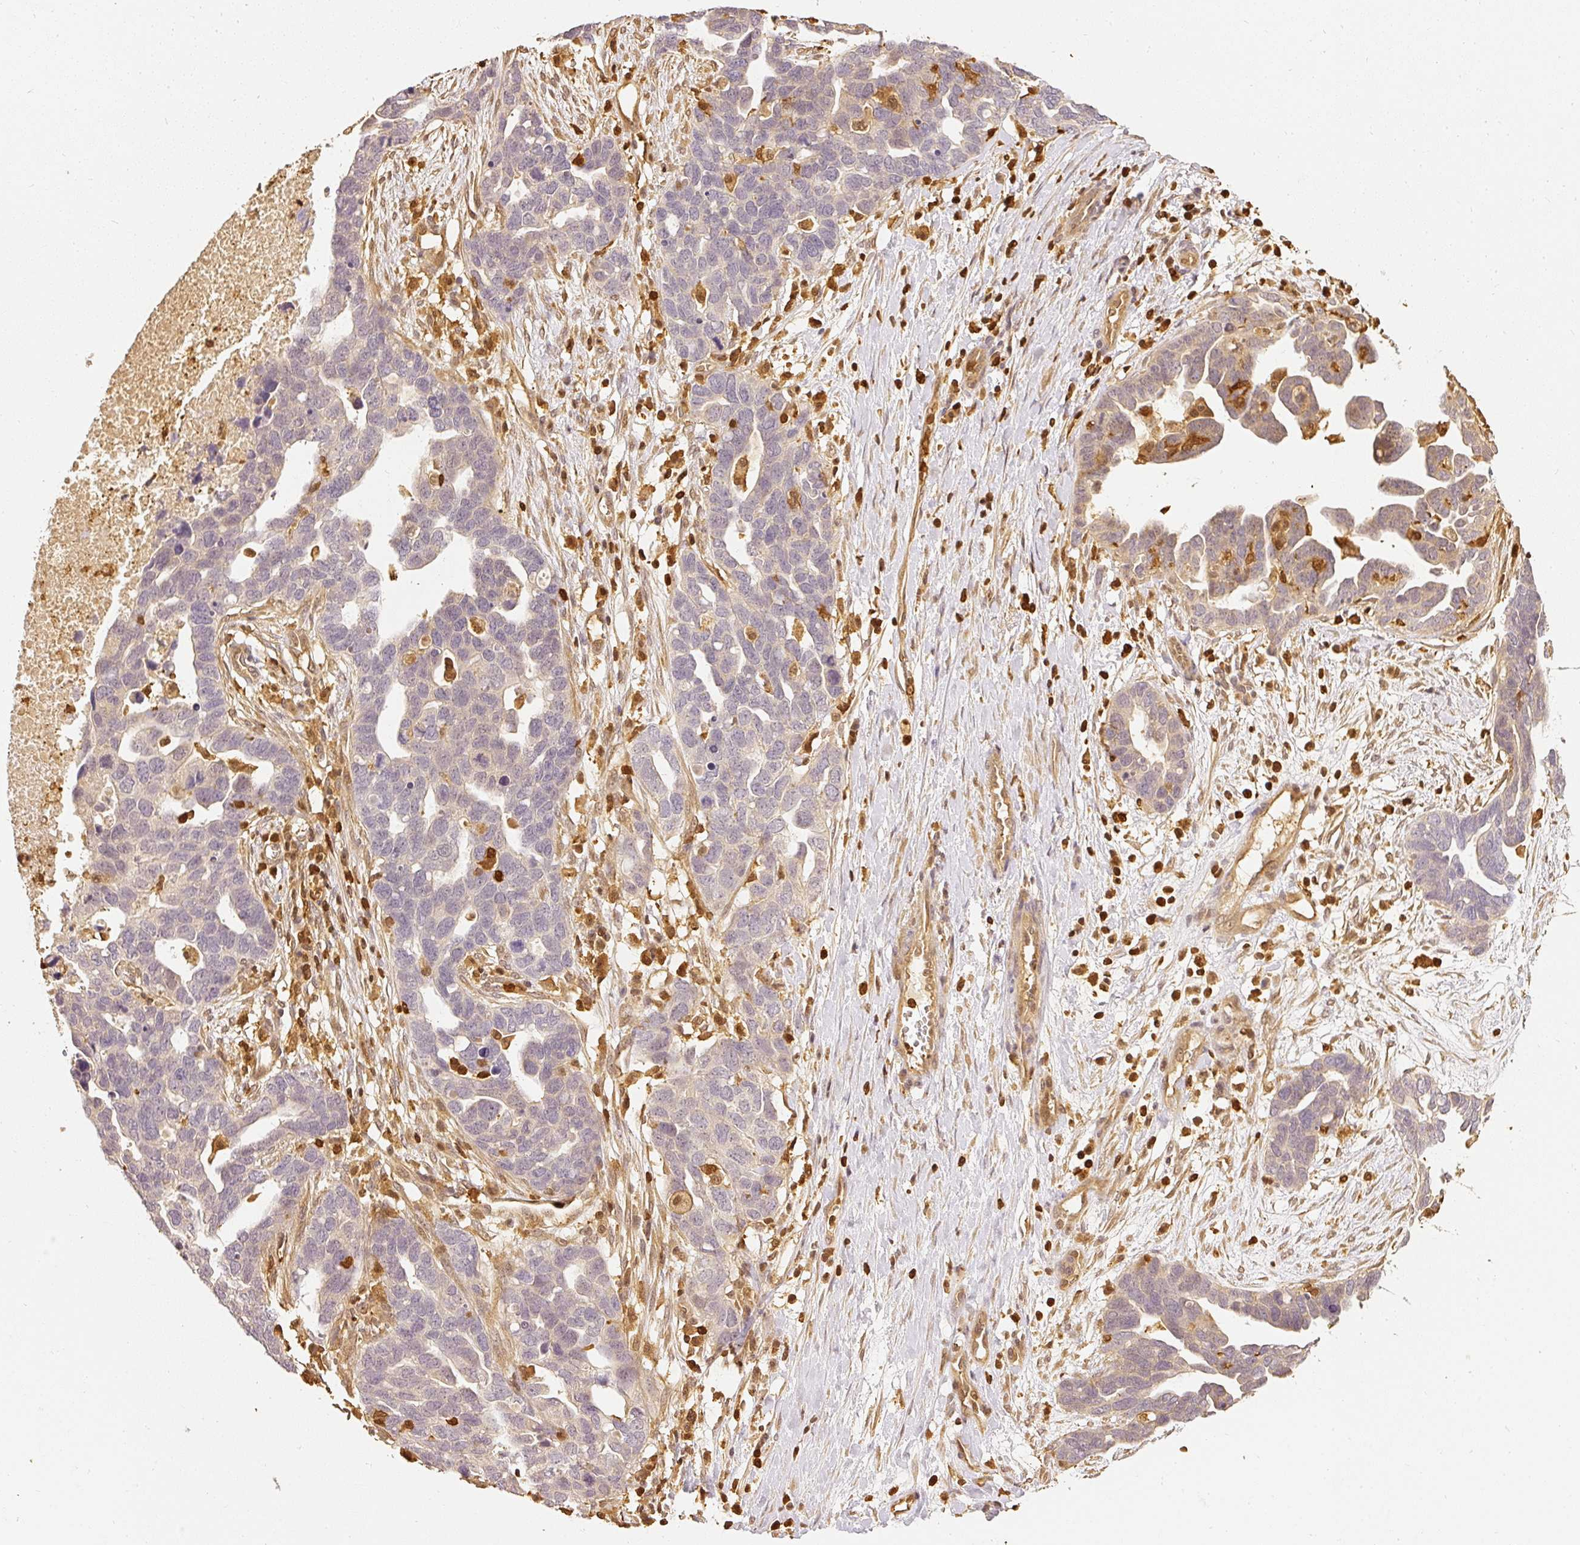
{"staining": {"intensity": "weak", "quantity": "<25%", "location": "cytoplasmic/membranous"}, "tissue": "ovarian cancer", "cell_type": "Tumor cells", "image_type": "cancer", "snomed": [{"axis": "morphology", "description": "Cystadenocarcinoma, serous, NOS"}, {"axis": "topography", "description": "Ovary"}], "caption": "Immunohistochemistry (IHC) histopathology image of human ovarian cancer stained for a protein (brown), which displays no expression in tumor cells.", "gene": "PFN1", "patient": {"sex": "female", "age": 54}}